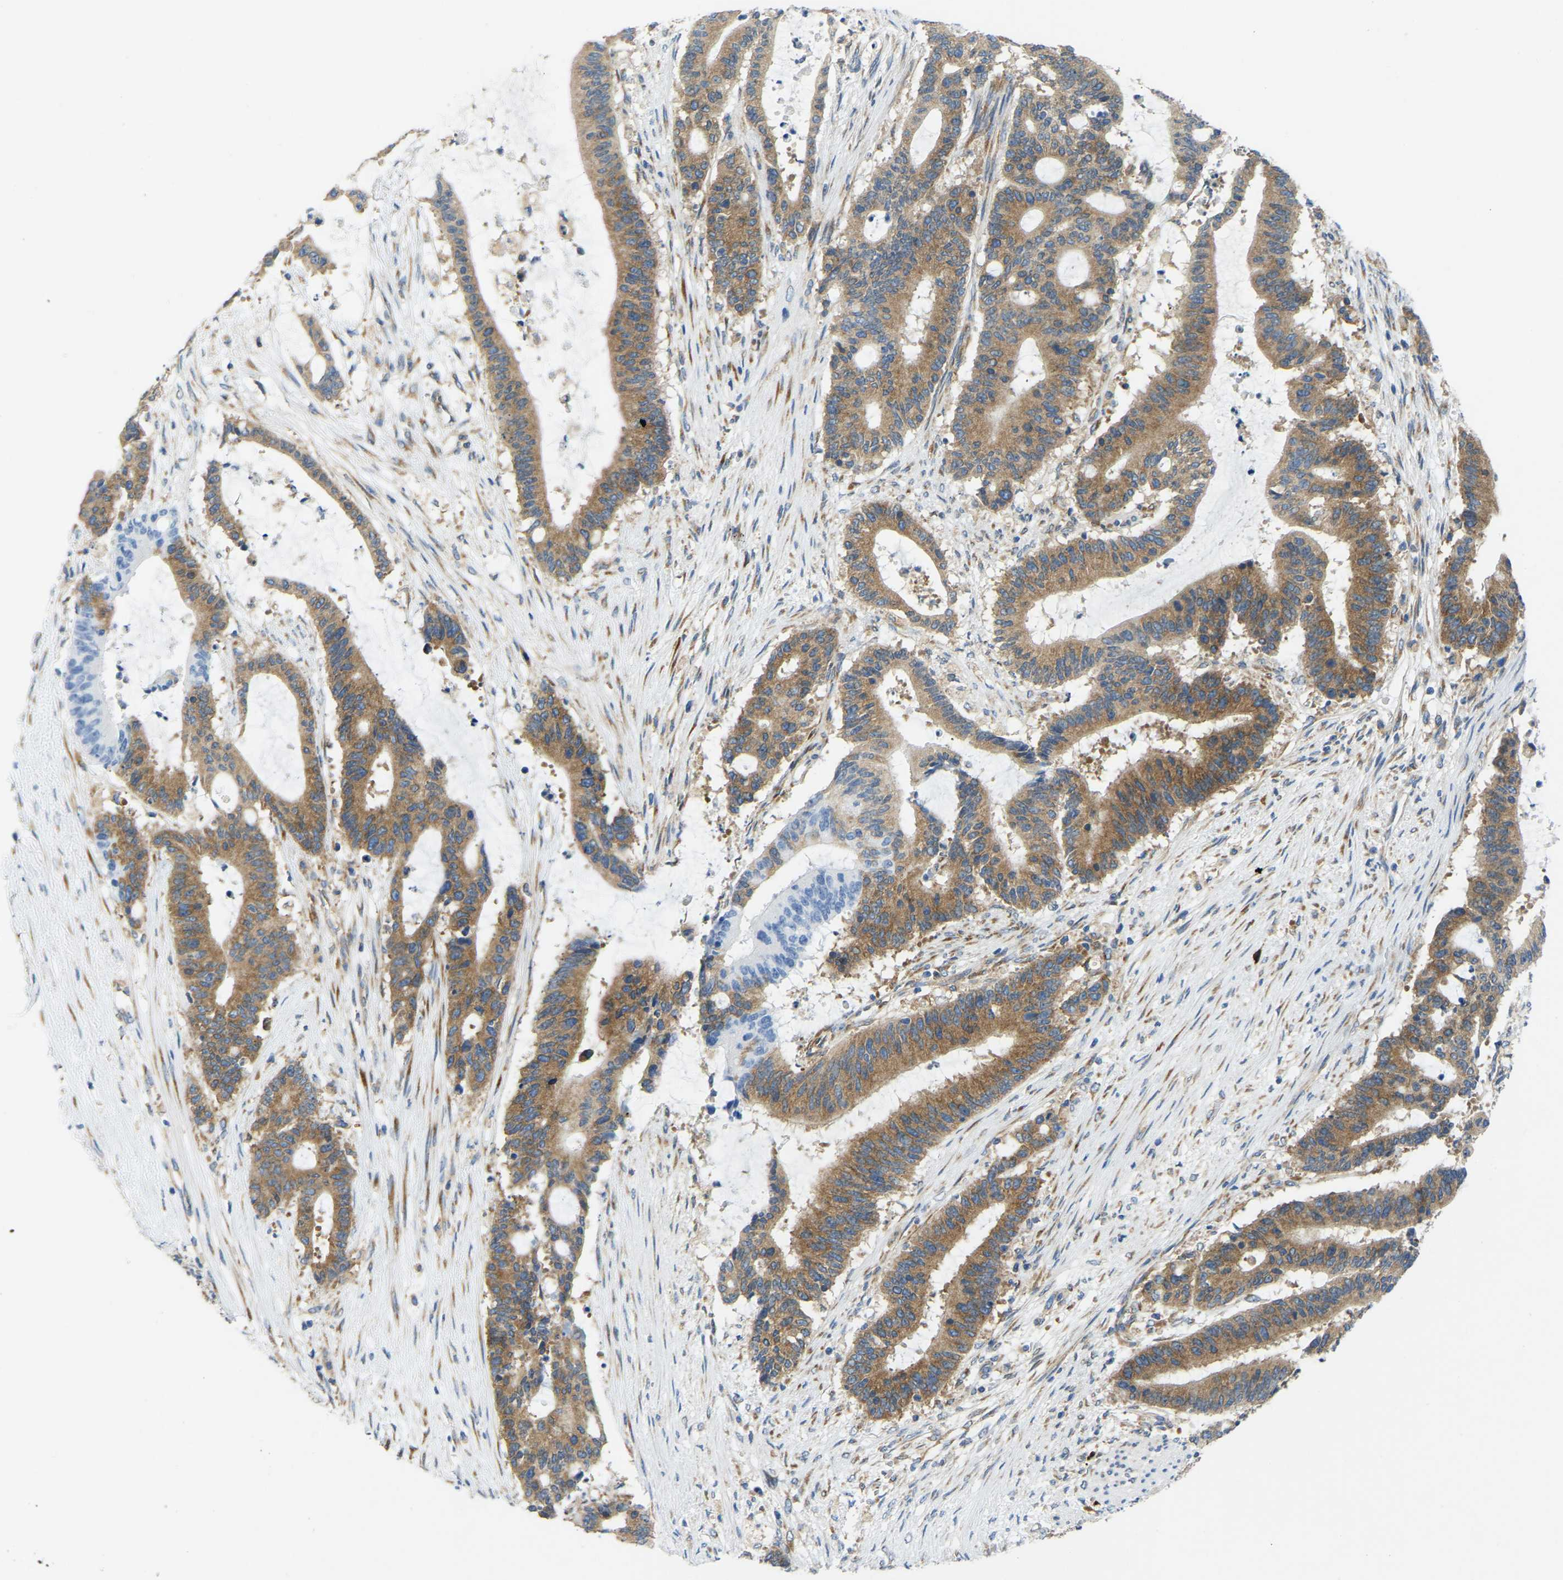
{"staining": {"intensity": "moderate", "quantity": ">75%", "location": "cytoplasmic/membranous"}, "tissue": "liver cancer", "cell_type": "Tumor cells", "image_type": "cancer", "snomed": [{"axis": "morphology", "description": "Cholangiocarcinoma"}, {"axis": "topography", "description": "Liver"}], "caption": "Human liver cancer stained with a protein marker demonstrates moderate staining in tumor cells.", "gene": "SND1", "patient": {"sex": "female", "age": 73}}